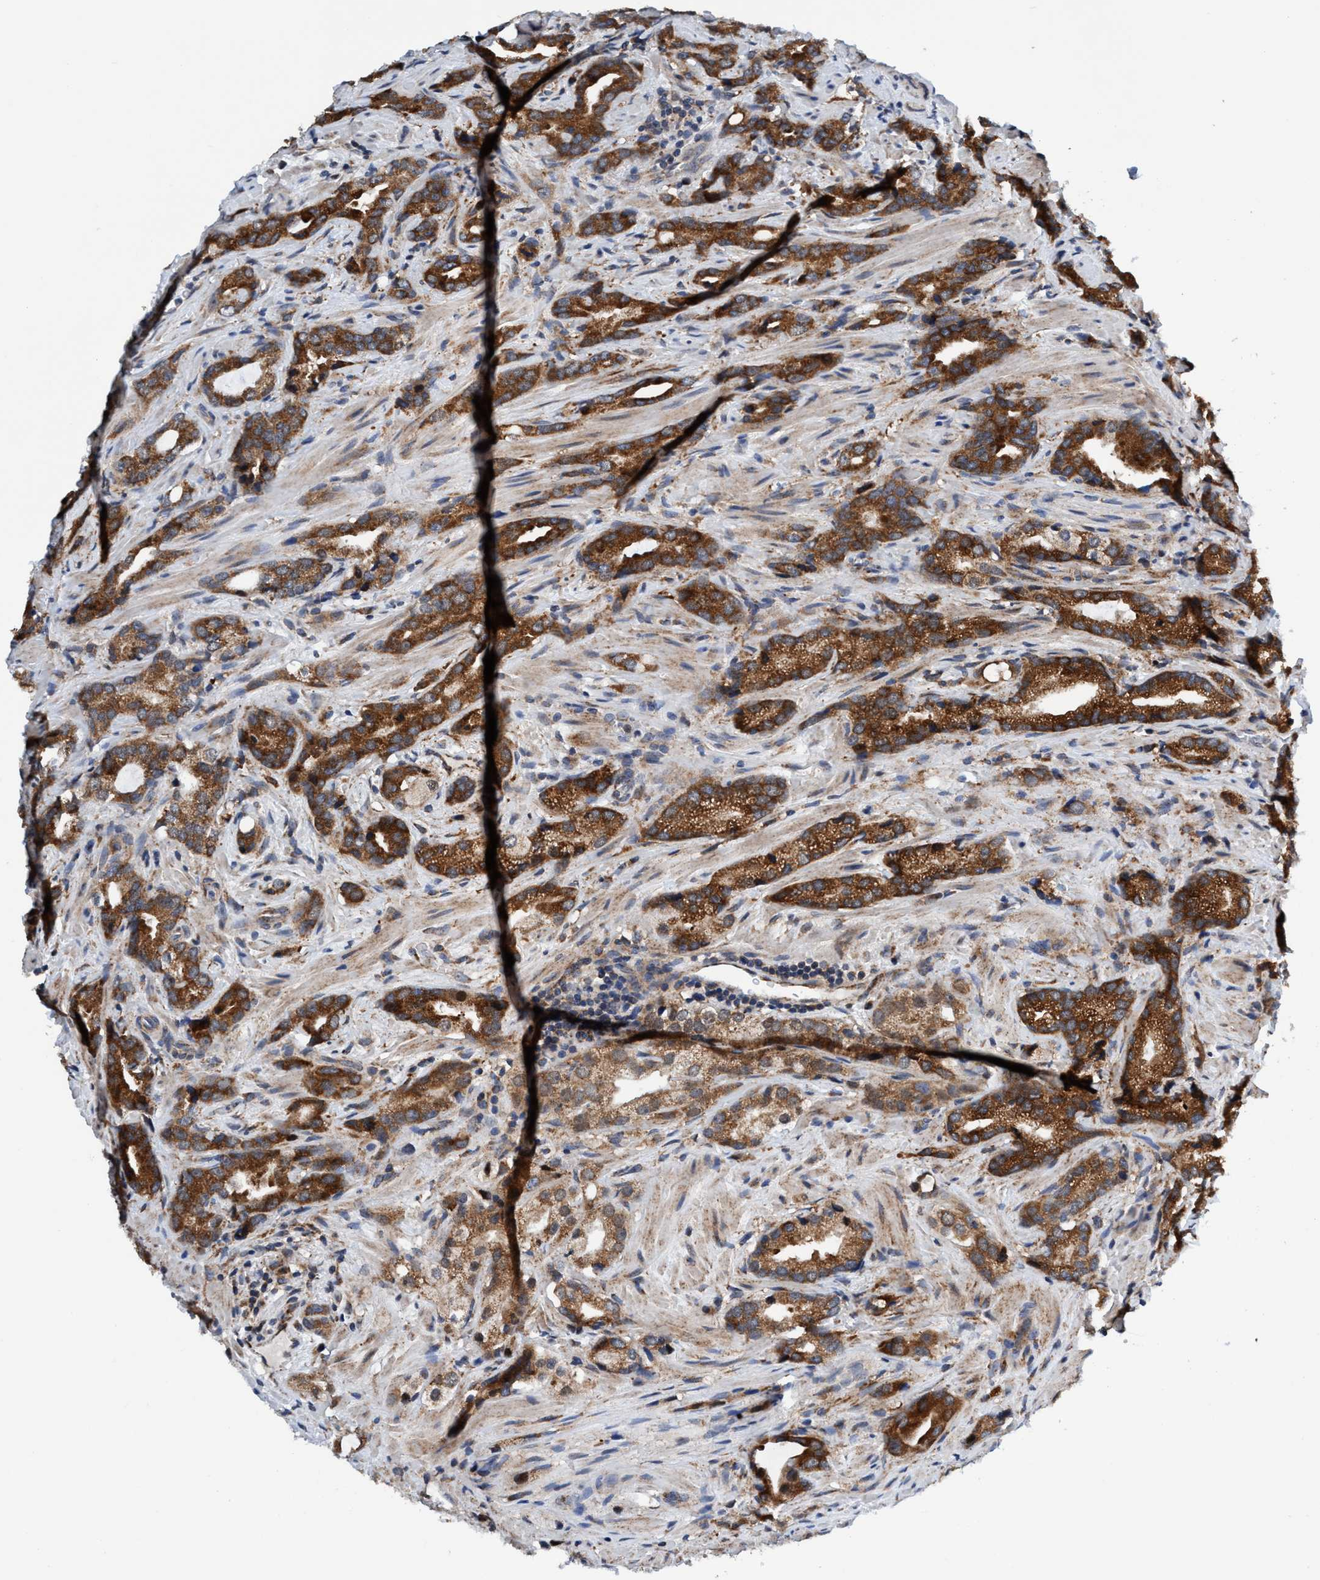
{"staining": {"intensity": "strong", "quantity": ">75%", "location": "cytoplasmic/membranous"}, "tissue": "prostate cancer", "cell_type": "Tumor cells", "image_type": "cancer", "snomed": [{"axis": "morphology", "description": "Adenocarcinoma, High grade"}, {"axis": "topography", "description": "Prostate"}], "caption": "Prostate cancer (high-grade adenocarcinoma) tissue displays strong cytoplasmic/membranous staining in about >75% of tumor cells", "gene": "AGAP2", "patient": {"sex": "male", "age": 63}}